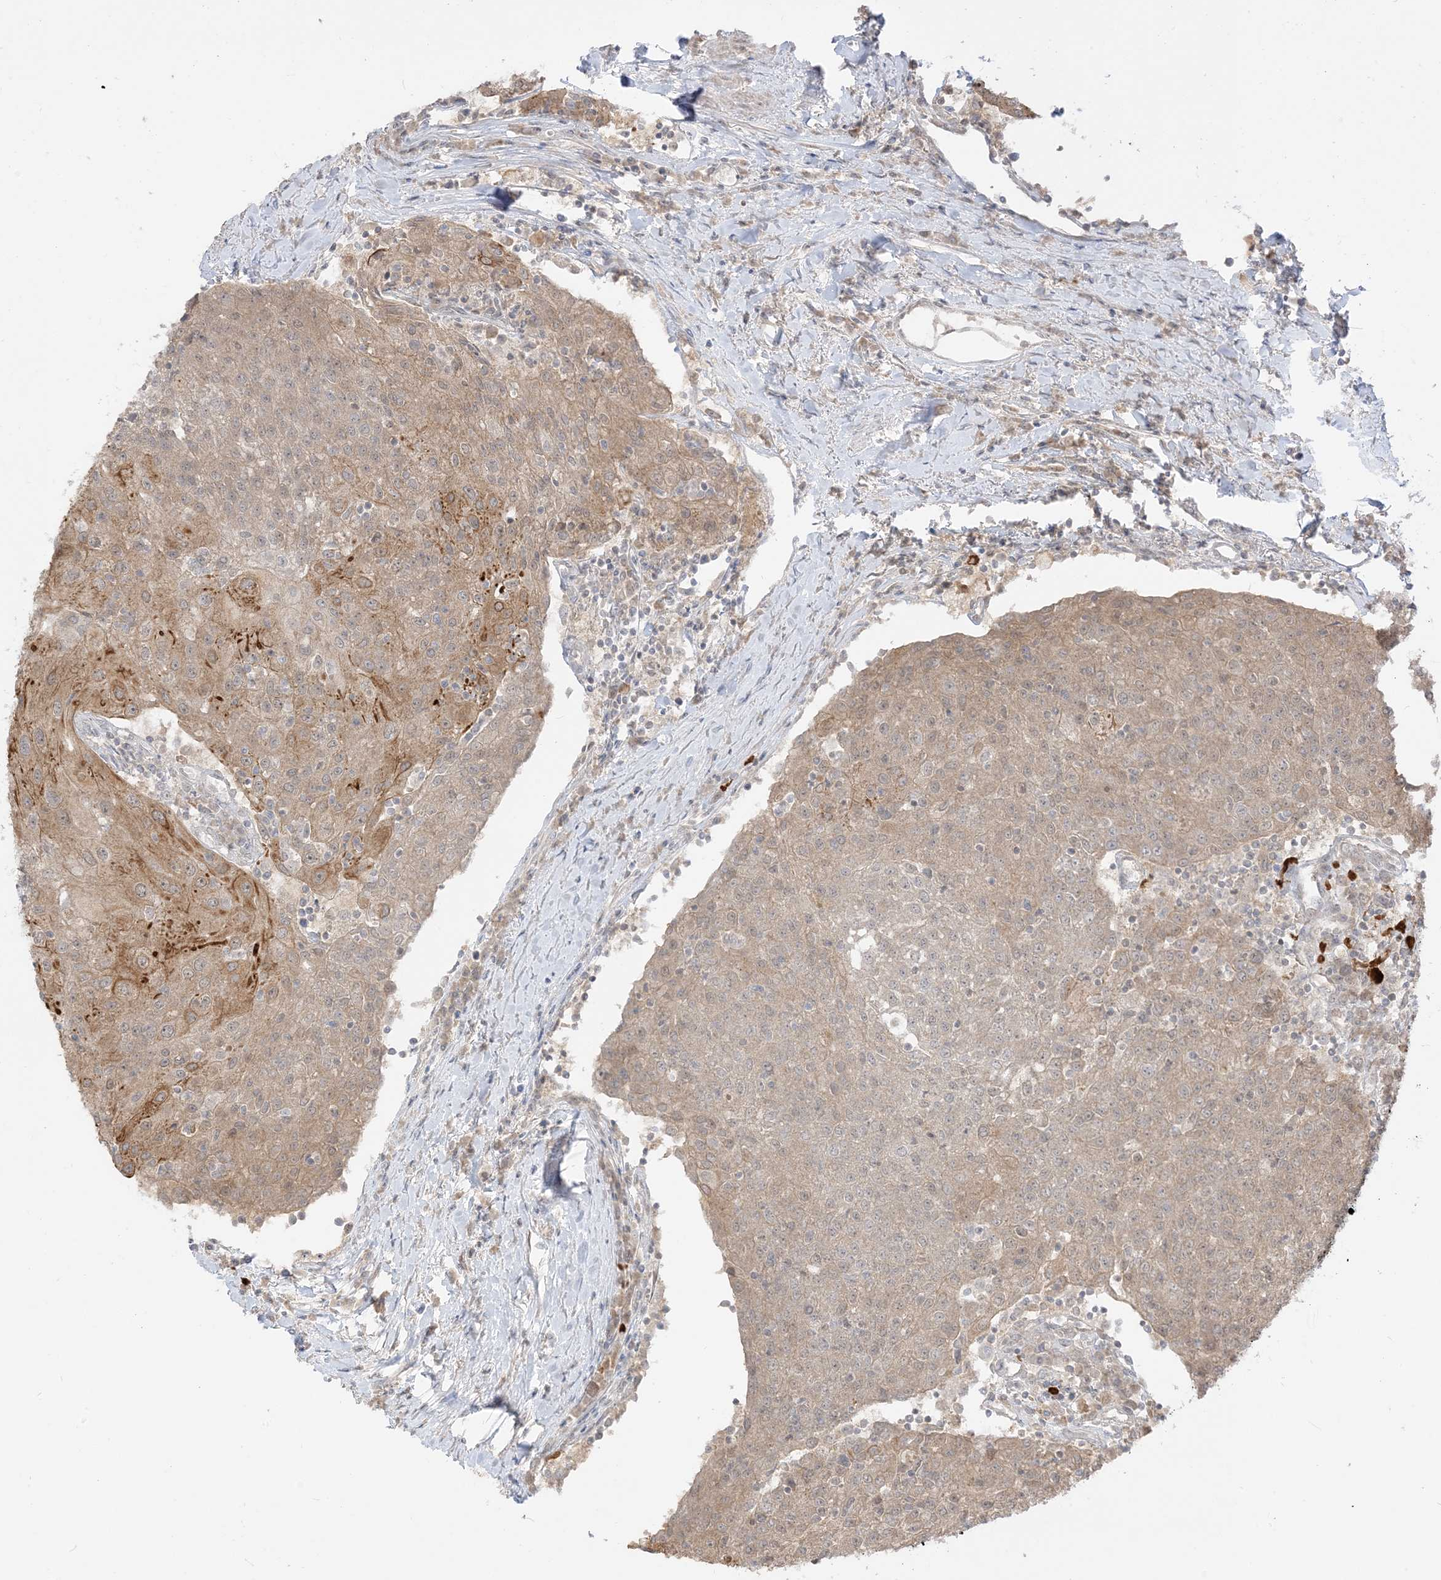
{"staining": {"intensity": "weak", "quantity": "<25%", "location": "cytoplasmic/membranous"}, "tissue": "urothelial cancer", "cell_type": "Tumor cells", "image_type": "cancer", "snomed": [{"axis": "morphology", "description": "Urothelial carcinoma, High grade"}, {"axis": "topography", "description": "Urinary bladder"}], "caption": "This is an IHC micrograph of urothelial cancer. There is no positivity in tumor cells.", "gene": "TBCC", "patient": {"sex": "female", "age": 85}}